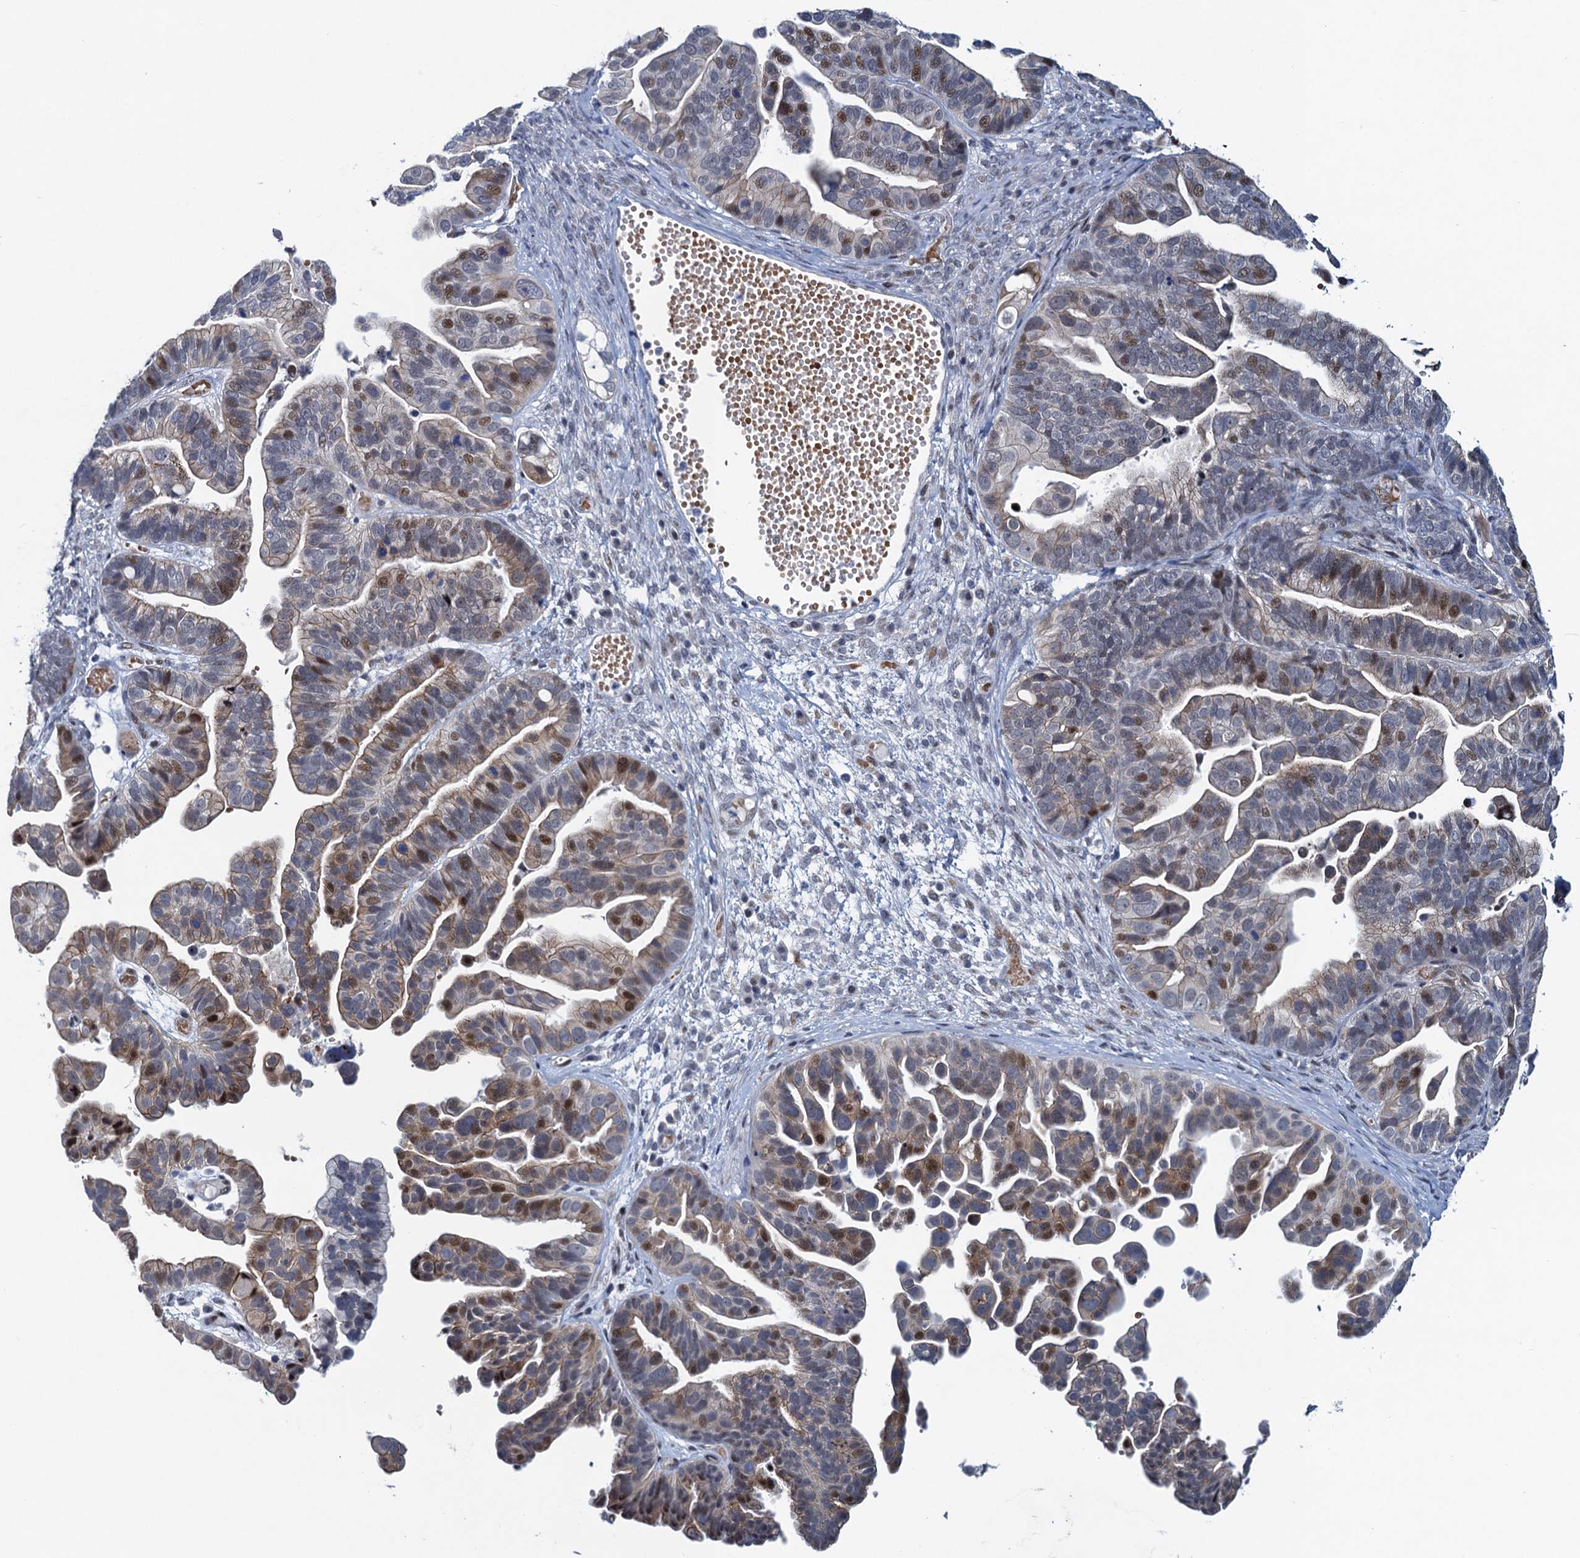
{"staining": {"intensity": "moderate", "quantity": "<25%", "location": "nuclear"}, "tissue": "ovarian cancer", "cell_type": "Tumor cells", "image_type": "cancer", "snomed": [{"axis": "morphology", "description": "Cystadenocarcinoma, serous, NOS"}, {"axis": "topography", "description": "Ovary"}], "caption": "A photomicrograph of ovarian cancer (serous cystadenocarcinoma) stained for a protein demonstrates moderate nuclear brown staining in tumor cells. The staining was performed using DAB (3,3'-diaminobenzidine) to visualize the protein expression in brown, while the nuclei were stained in blue with hematoxylin (Magnification: 20x).", "gene": "ATOSA", "patient": {"sex": "female", "age": 56}}